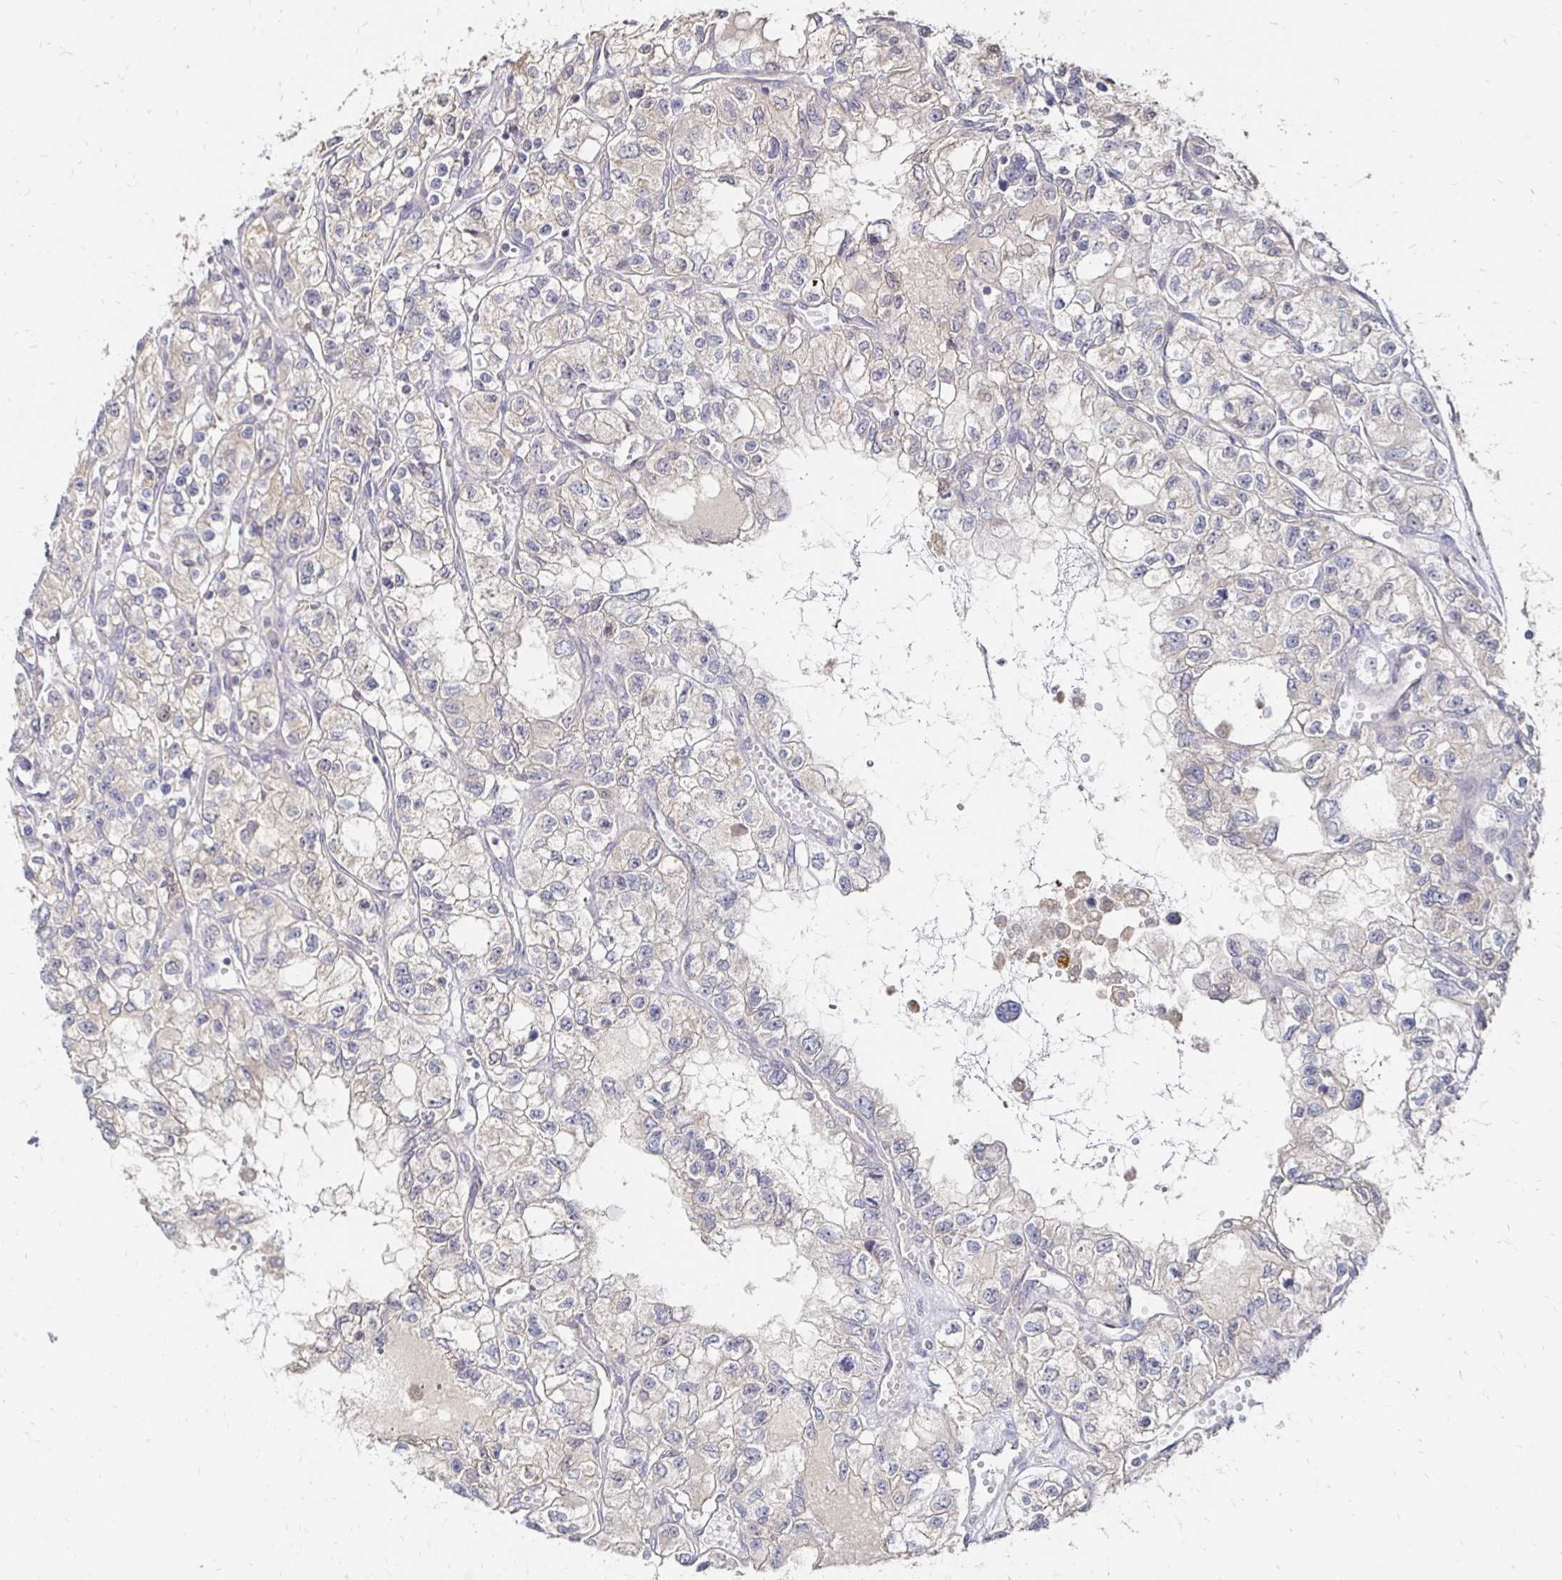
{"staining": {"intensity": "weak", "quantity": "<25%", "location": "cytoplasmic/membranous"}, "tissue": "renal cancer", "cell_type": "Tumor cells", "image_type": "cancer", "snomed": [{"axis": "morphology", "description": "Adenocarcinoma, NOS"}, {"axis": "topography", "description": "Kidney"}], "caption": "A high-resolution histopathology image shows IHC staining of adenocarcinoma (renal), which displays no significant expression in tumor cells.", "gene": "ZNF727", "patient": {"sex": "female", "age": 59}}